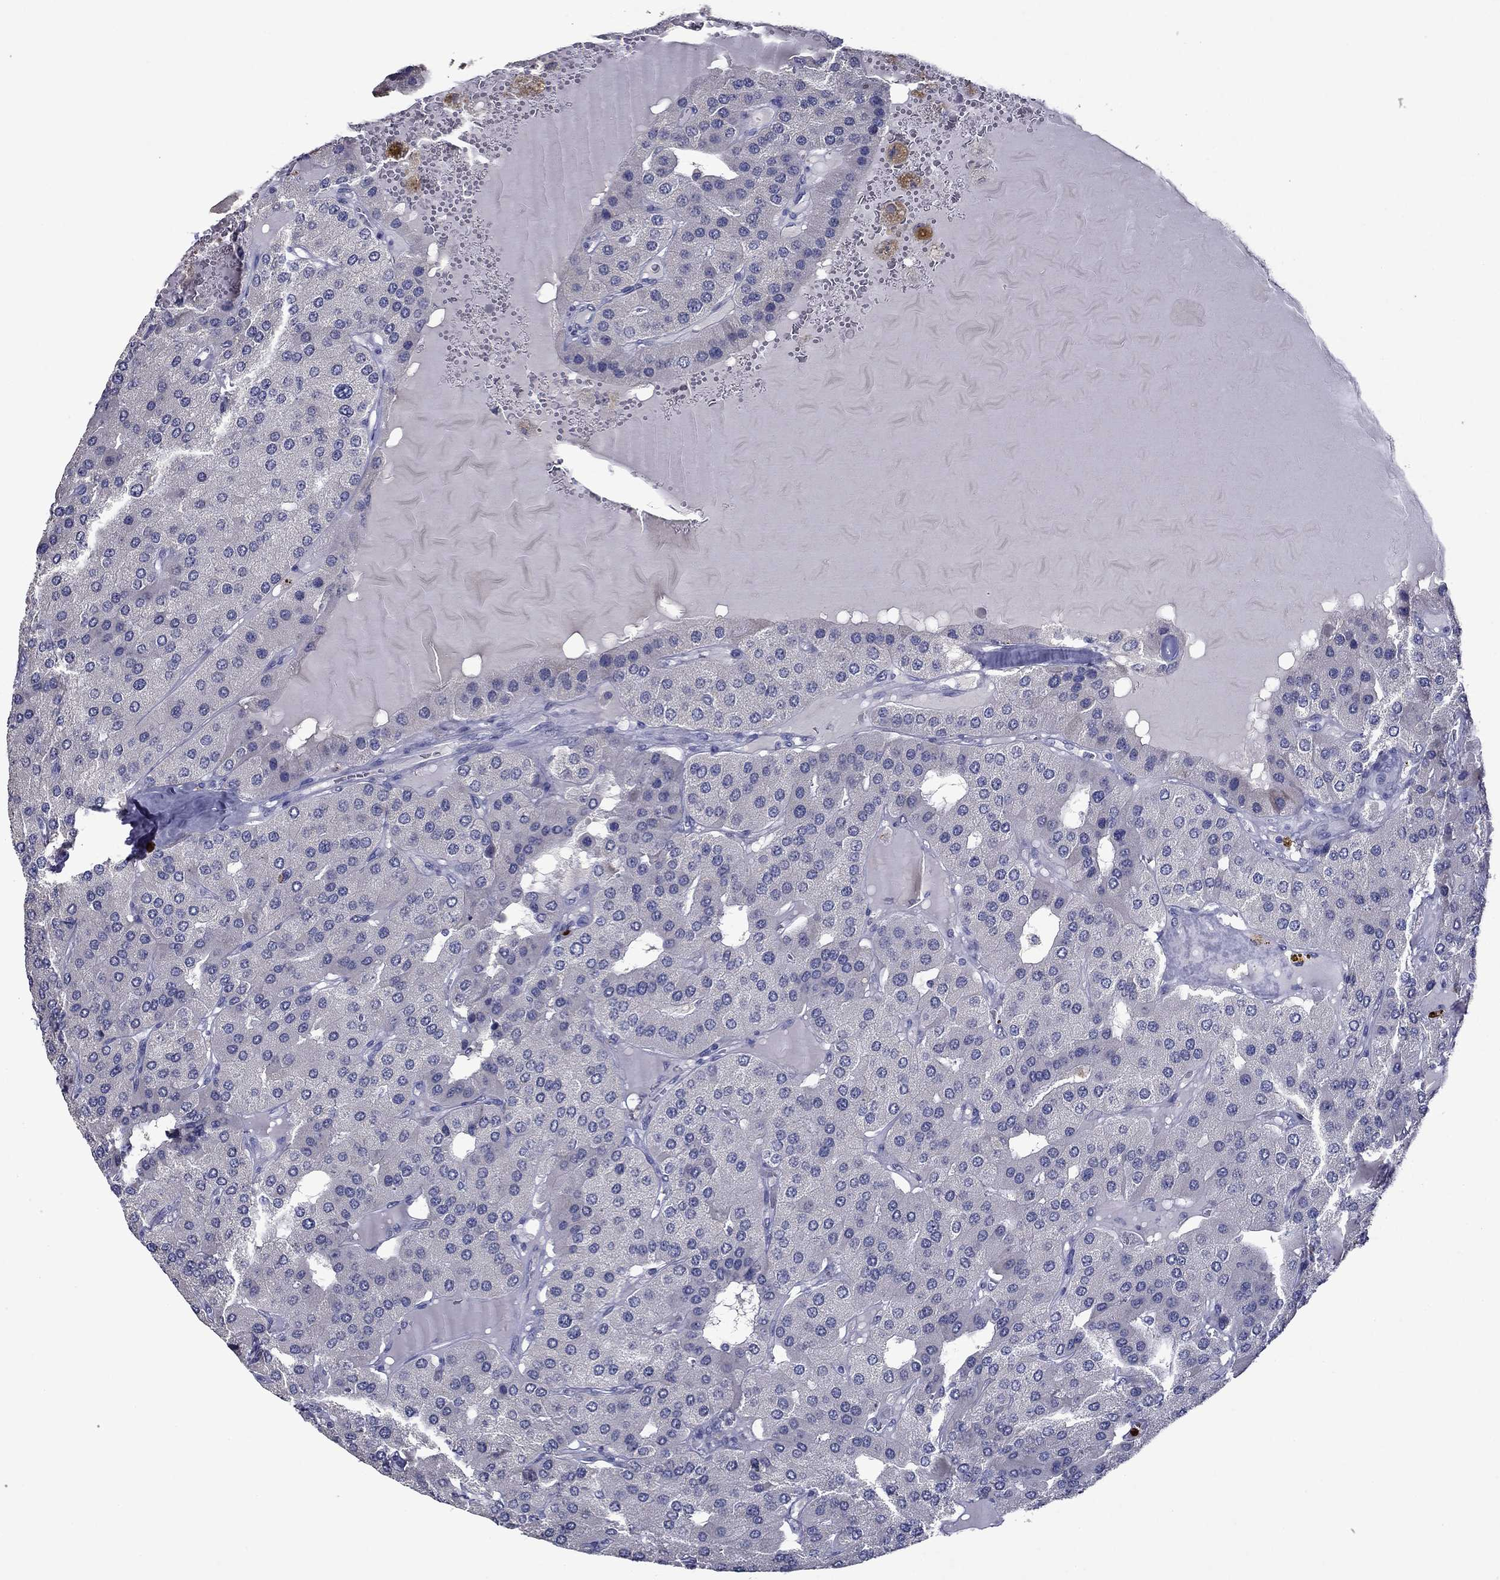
{"staining": {"intensity": "negative", "quantity": "none", "location": "none"}, "tissue": "parathyroid gland", "cell_type": "Glandular cells", "image_type": "normal", "snomed": [{"axis": "morphology", "description": "Normal tissue, NOS"}, {"axis": "morphology", "description": "Adenoma, NOS"}, {"axis": "topography", "description": "Parathyroid gland"}], "caption": "Immunohistochemistry (IHC) image of benign parathyroid gland: parathyroid gland stained with DAB (3,3'-diaminobenzidine) displays no significant protein positivity in glandular cells.", "gene": "IRF5", "patient": {"sex": "female", "age": 86}}